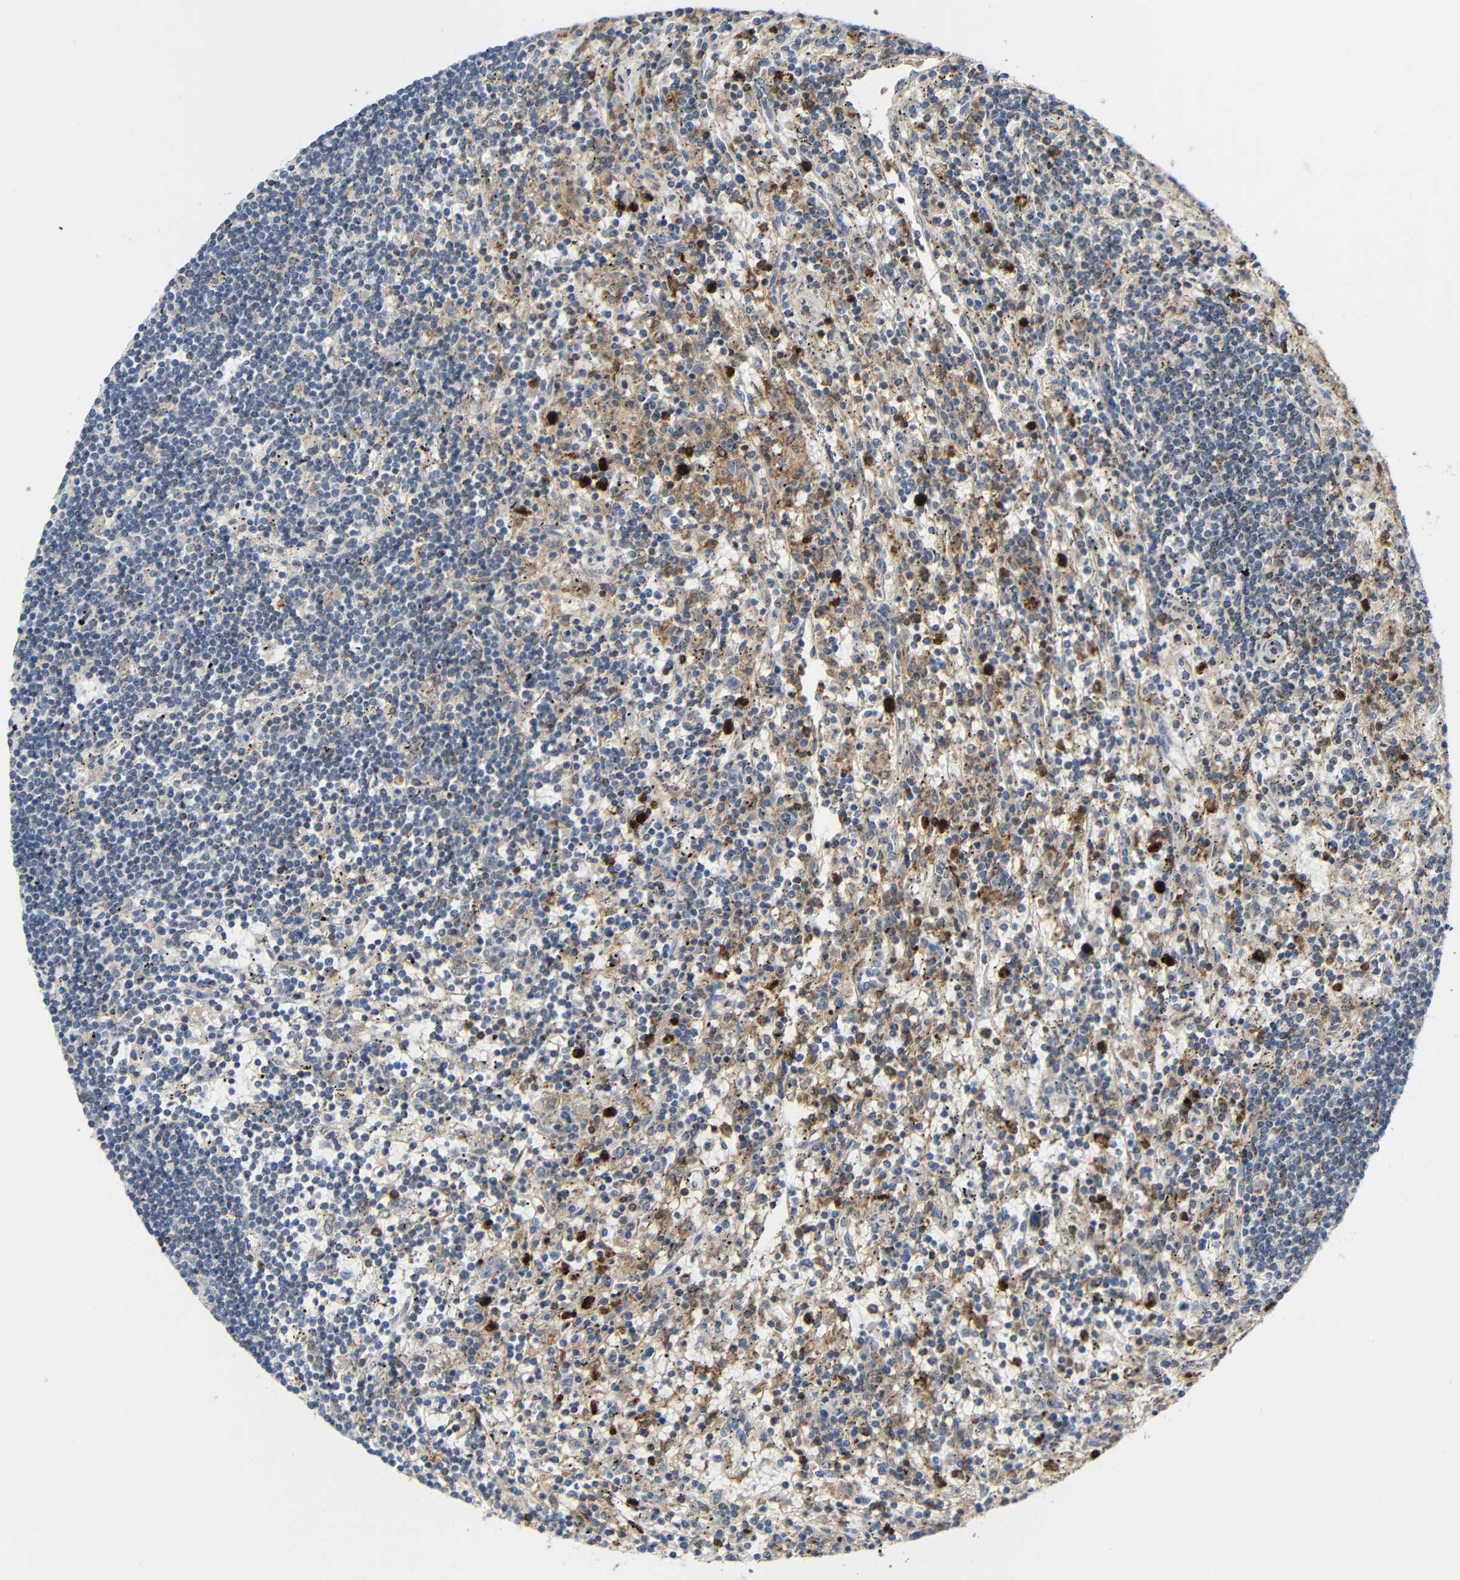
{"staining": {"intensity": "moderate", "quantity": "<25%", "location": "cytoplasmic/membranous"}, "tissue": "lymphoma", "cell_type": "Tumor cells", "image_type": "cancer", "snomed": [{"axis": "morphology", "description": "Malignant lymphoma, non-Hodgkin's type, Low grade"}, {"axis": "topography", "description": "Spleen"}], "caption": "Brown immunohistochemical staining in low-grade malignant lymphoma, non-Hodgkin's type reveals moderate cytoplasmic/membranous staining in approximately <25% of tumor cells.", "gene": "C1GALT1", "patient": {"sex": "male", "age": 76}}